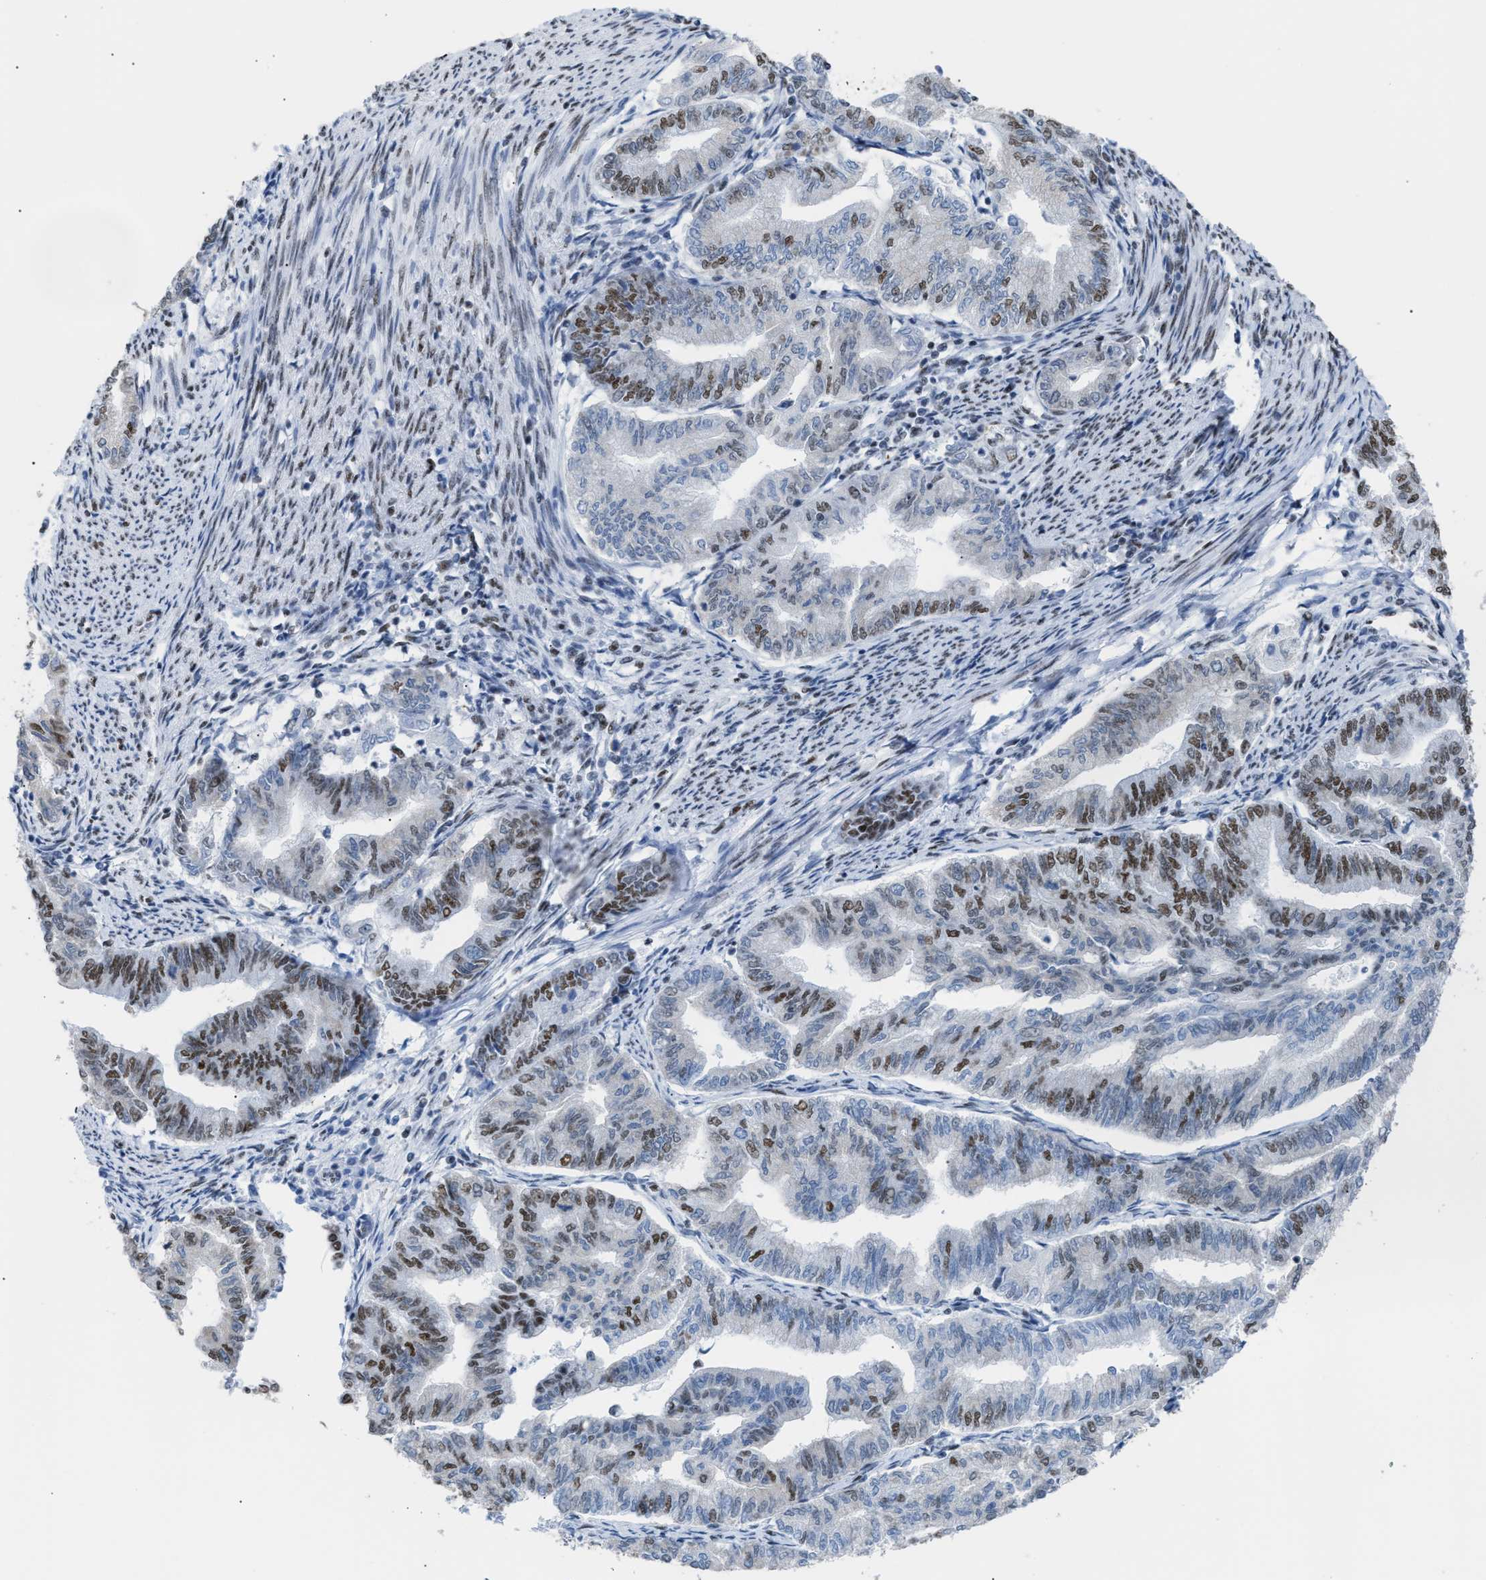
{"staining": {"intensity": "moderate", "quantity": "25%-75%", "location": "nuclear"}, "tissue": "endometrial cancer", "cell_type": "Tumor cells", "image_type": "cancer", "snomed": [{"axis": "morphology", "description": "Adenocarcinoma, NOS"}, {"axis": "topography", "description": "Endometrium"}], "caption": "A high-resolution micrograph shows immunohistochemistry (IHC) staining of endometrial cancer, which reveals moderate nuclear positivity in about 25%-75% of tumor cells.", "gene": "CCAR2", "patient": {"sex": "female", "age": 79}}